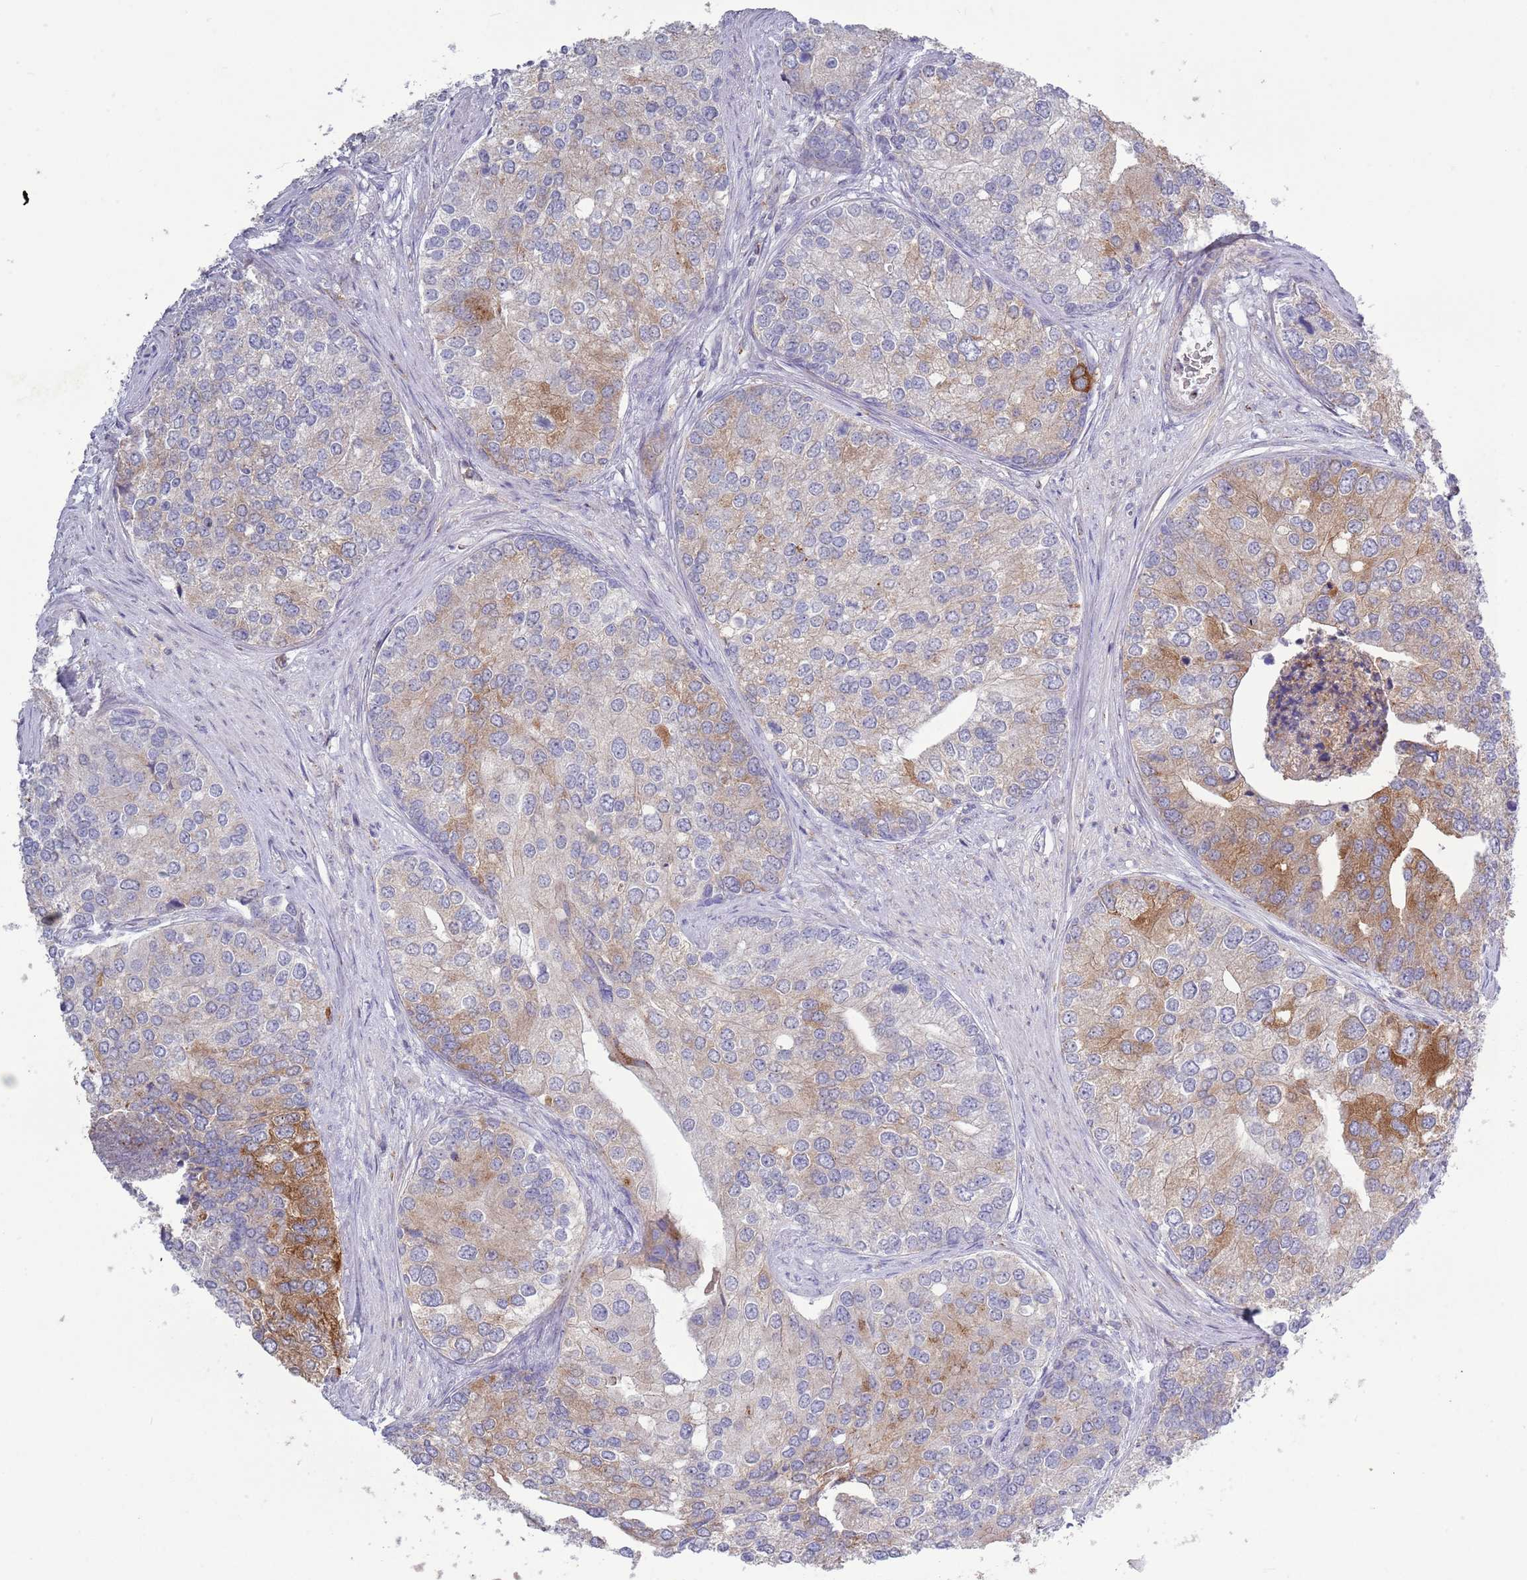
{"staining": {"intensity": "moderate", "quantity": "25%-75%", "location": "cytoplasmic/membranous"}, "tissue": "prostate cancer", "cell_type": "Tumor cells", "image_type": "cancer", "snomed": [{"axis": "morphology", "description": "Adenocarcinoma, High grade"}, {"axis": "topography", "description": "Prostate"}], "caption": "Immunohistochemistry (IHC) of prostate cancer (adenocarcinoma (high-grade)) reveals medium levels of moderate cytoplasmic/membranous positivity in about 25%-75% of tumor cells. (DAB IHC with brightfield microscopy, high magnification).", "gene": "ACSBG1", "patient": {"sex": "male", "age": 62}}